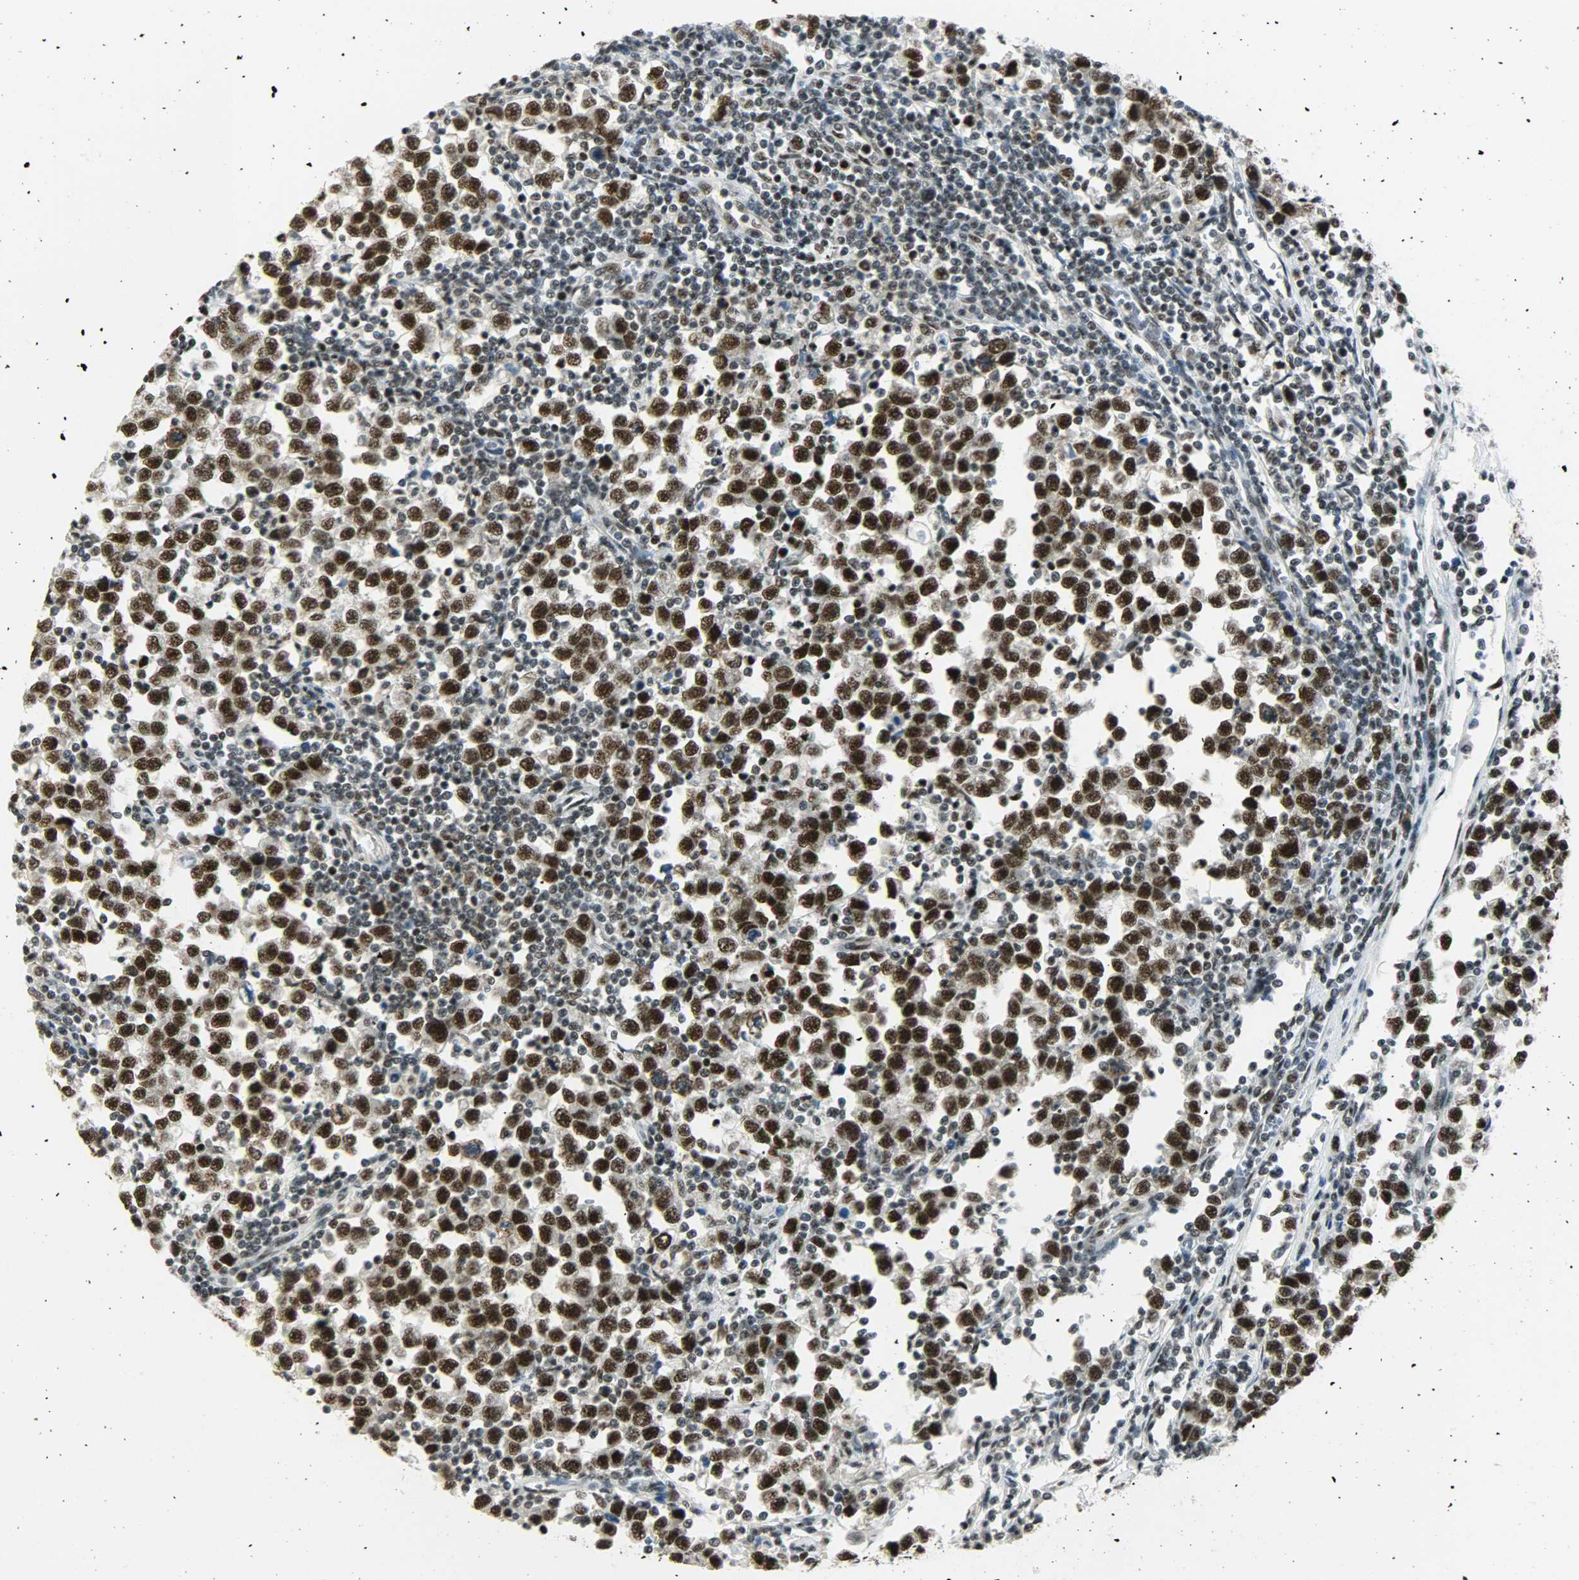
{"staining": {"intensity": "strong", "quantity": ">75%", "location": "nuclear"}, "tissue": "testis cancer", "cell_type": "Tumor cells", "image_type": "cancer", "snomed": [{"axis": "morphology", "description": "Seminoma, NOS"}, {"axis": "topography", "description": "Testis"}], "caption": "Strong nuclear staining is identified in approximately >75% of tumor cells in testis cancer (seminoma).", "gene": "SUGP1", "patient": {"sex": "male", "age": 43}}